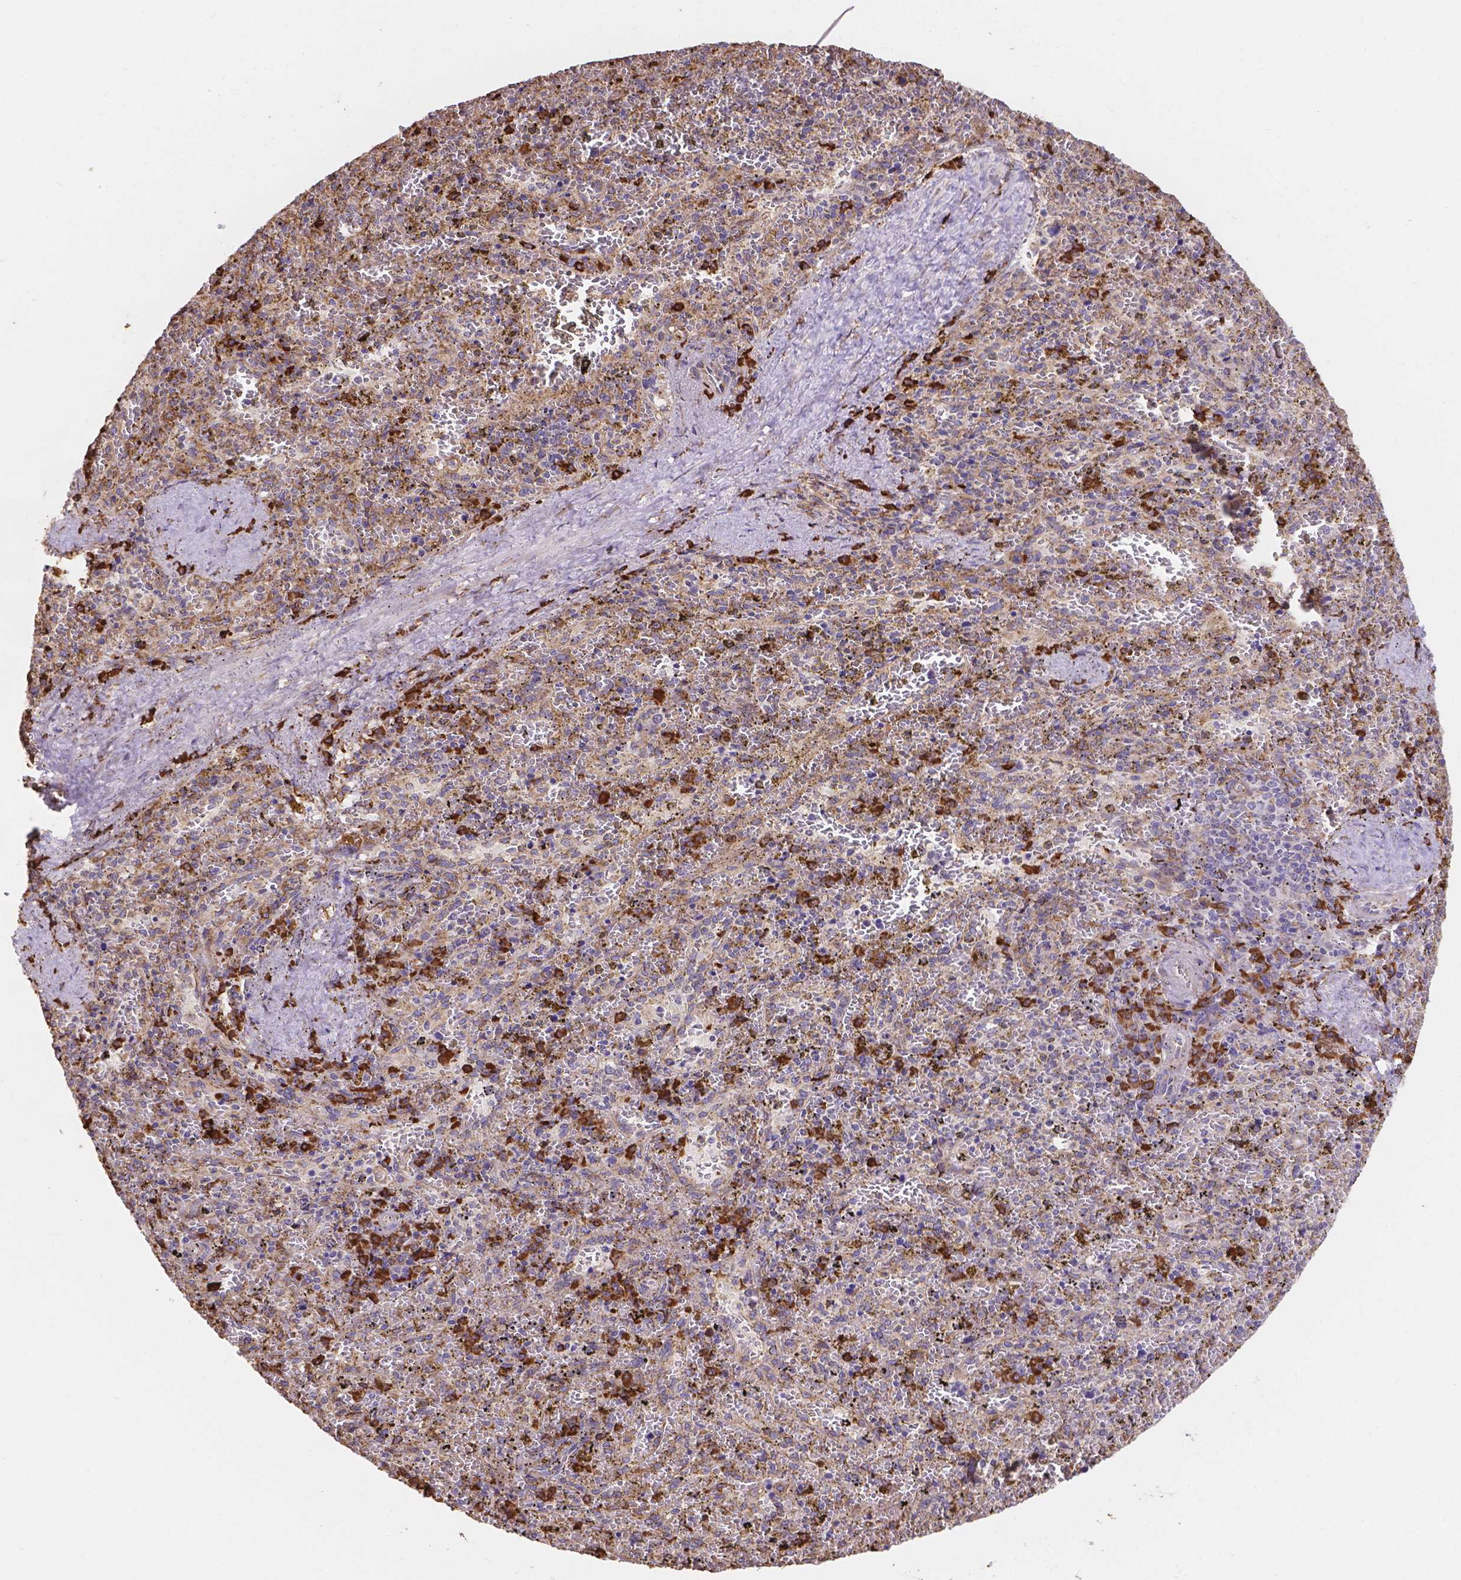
{"staining": {"intensity": "strong", "quantity": "<25%", "location": "cytoplasmic/membranous"}, "tissue": "spleen", "cell_type": "Cells in red pulp", "image_type": "normal", "snomed": [{"axis": "morphology", "description": "Normal tissue, NOS"}, {"axis": "topography", "description": "Spleen"}], "caption": "This photomicrograph shows IHC staining of unremarkable human spleen, with medium strong cytoplasmic/membranous staining in approximately <25% of cells in red pulp.", "gene": "IPO11", "patient": {"sex": "female", "age": 50}}